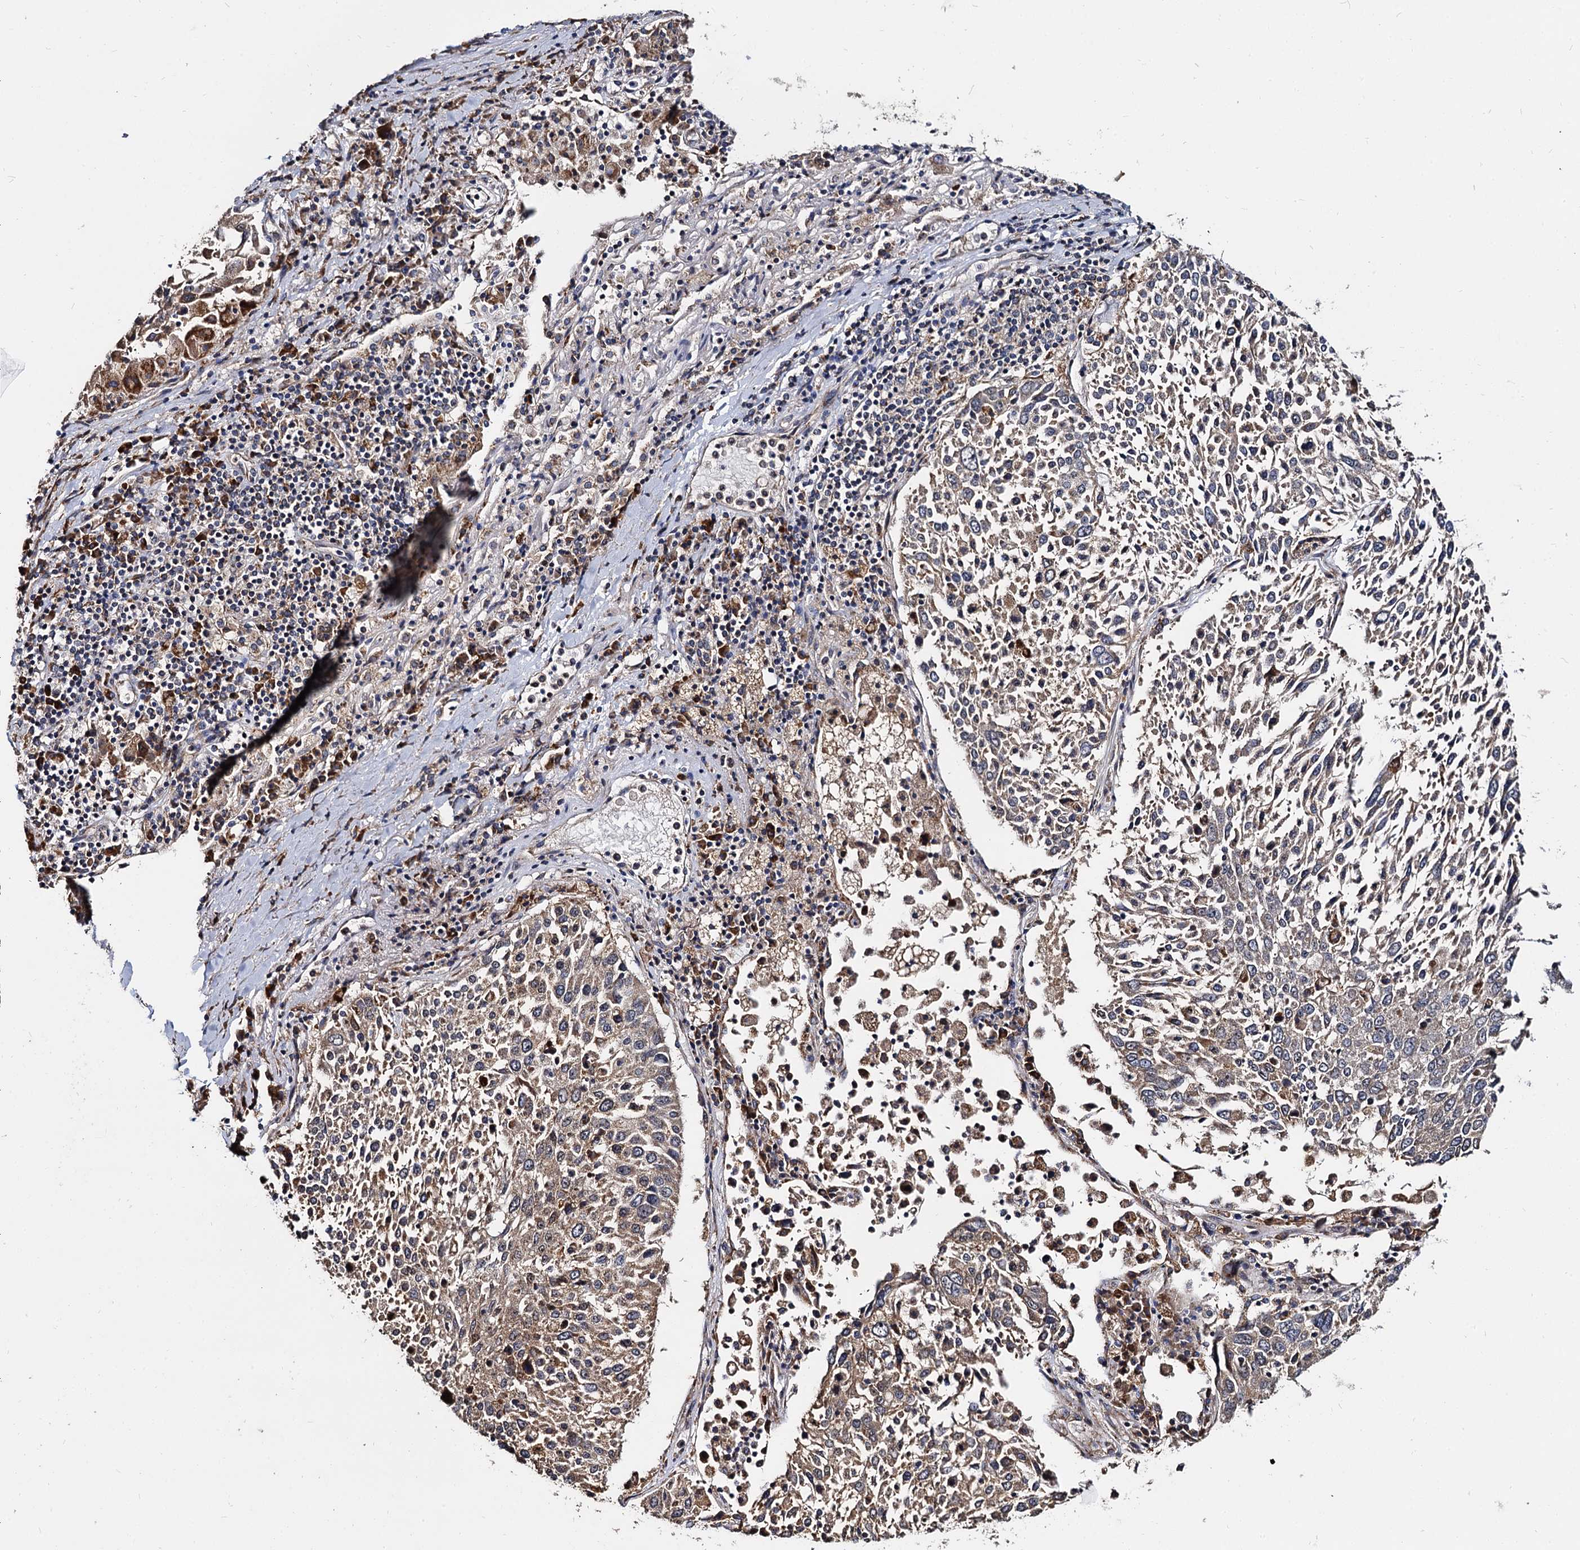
{"staining": {"intensity": "weak", "quantity": "25%-75%", "location": "cytoplasmic/membranous"}, "tissue": "lung cancer", "cell_type": "Tumor cells", "image_type": "cancer", "snomed": [{"axis": "morphology", "description": "Squamous cell carcinoma, NOS"}, {"axis": "topography", "description": "Lung"}], "caption": "This micrograph shows immunohistochemistry staining of human squamous cell carcinoma (lung), with low weak cytoplasmic/membranous expression in about 25%-75% of tumor cells.", "gene": "WWC3", "patient": {"sex": "male", "age": 65}}